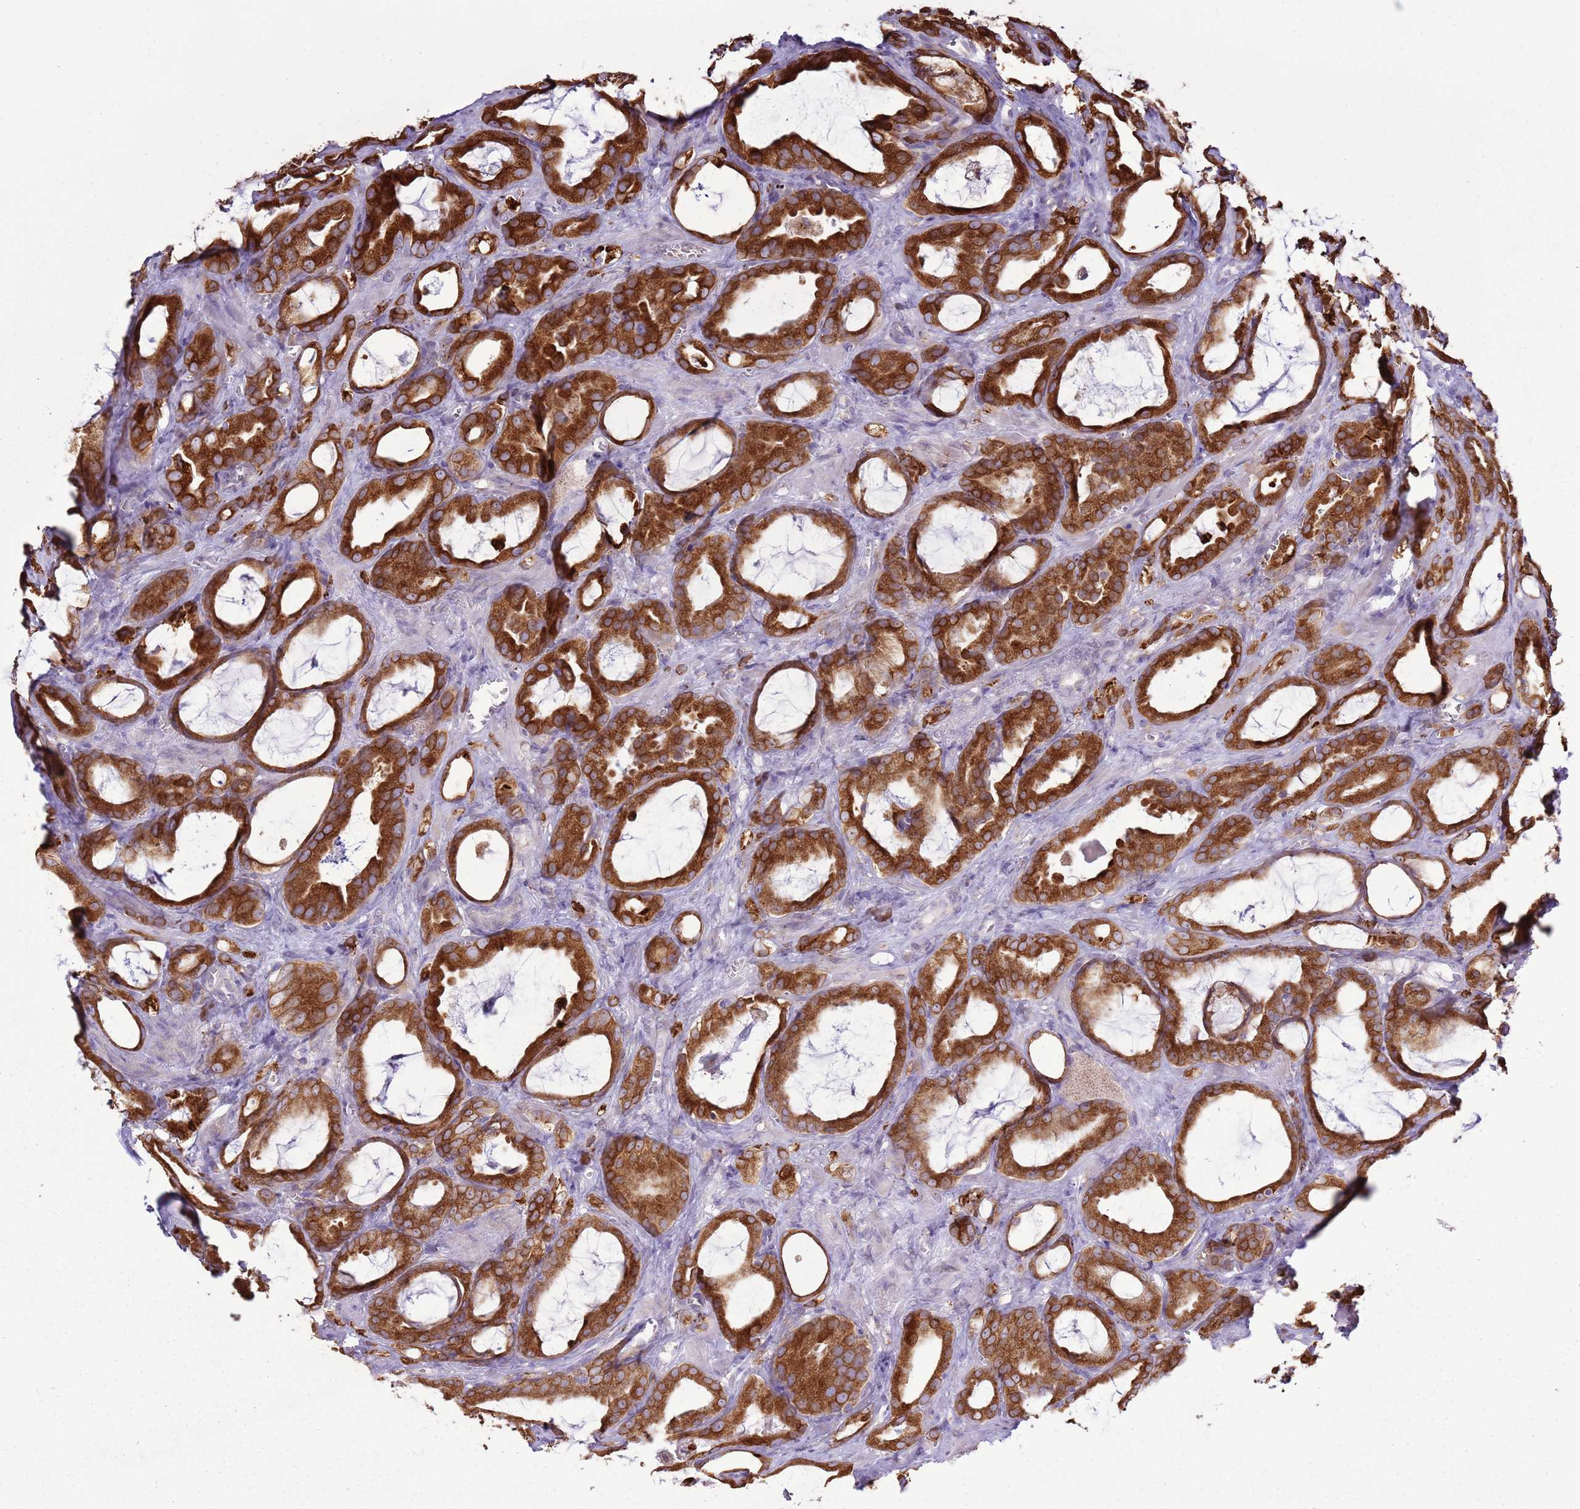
{"staining": {"intensity": "strong", "quantity": ">75%", "location": "cytoplasmic/membranous"}, "tissue": "prostate cancer", "cell_type": "Tumor cells", "image_type": "cancer", "snomed": [{"axis": "morphology", "description": "Adenocarcinoma, High grade"}, {"axis": "topography", "description": "Prostate"}], "caption": "The photomicrograph shows immunohistochemical staining of high-grade adenocarcinoma (prostate). There is strong cytoplasmic/membranous positivity is identified in approximately >75% of tumor cells.", "gene": "TMED10", "patient": {"sex": "male", "age": 72}}